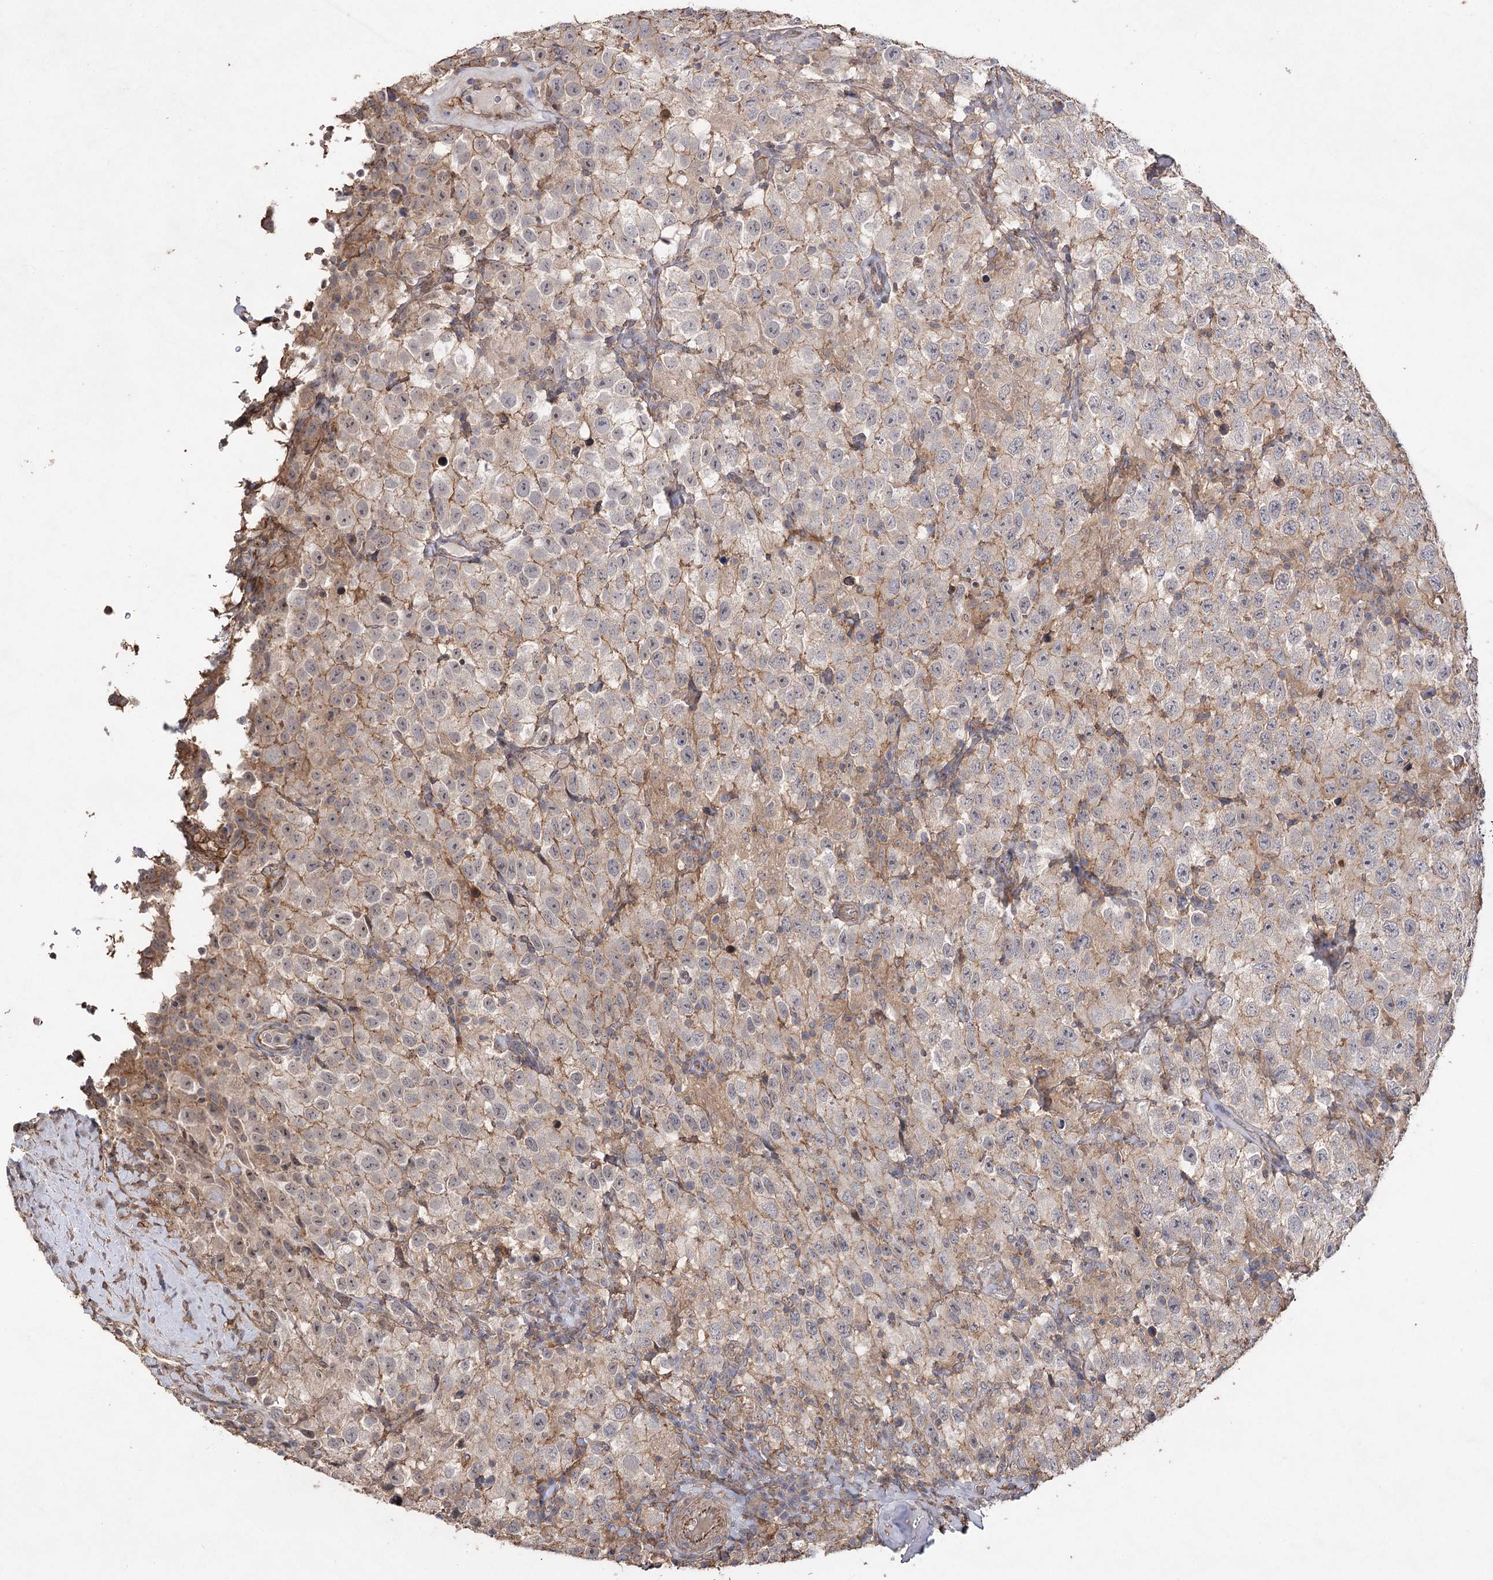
{"staining": {"intensity": "moderate", "quantity": "<25%", "location": "cytoplasmic/membranous"}, "tissue": "testis cancer", "cell_type": "Tumor cells", "image_type": "cancer", "snomed": [{"axis": "morphology", "description": "Seminoma, NOS"}, {"axis": "topography", "description": "Testis"}], "caption": "Immunohistochemical staining of human testis seminoma displays low levels of moderate cytoplasmic/membranous positivity in approximately <25% of tumor cells. (DAB = brown stain, brightfield microscopy at high magnification).", "gene": "OBSL1", "patient": {"sex": "male", "age": 41}}